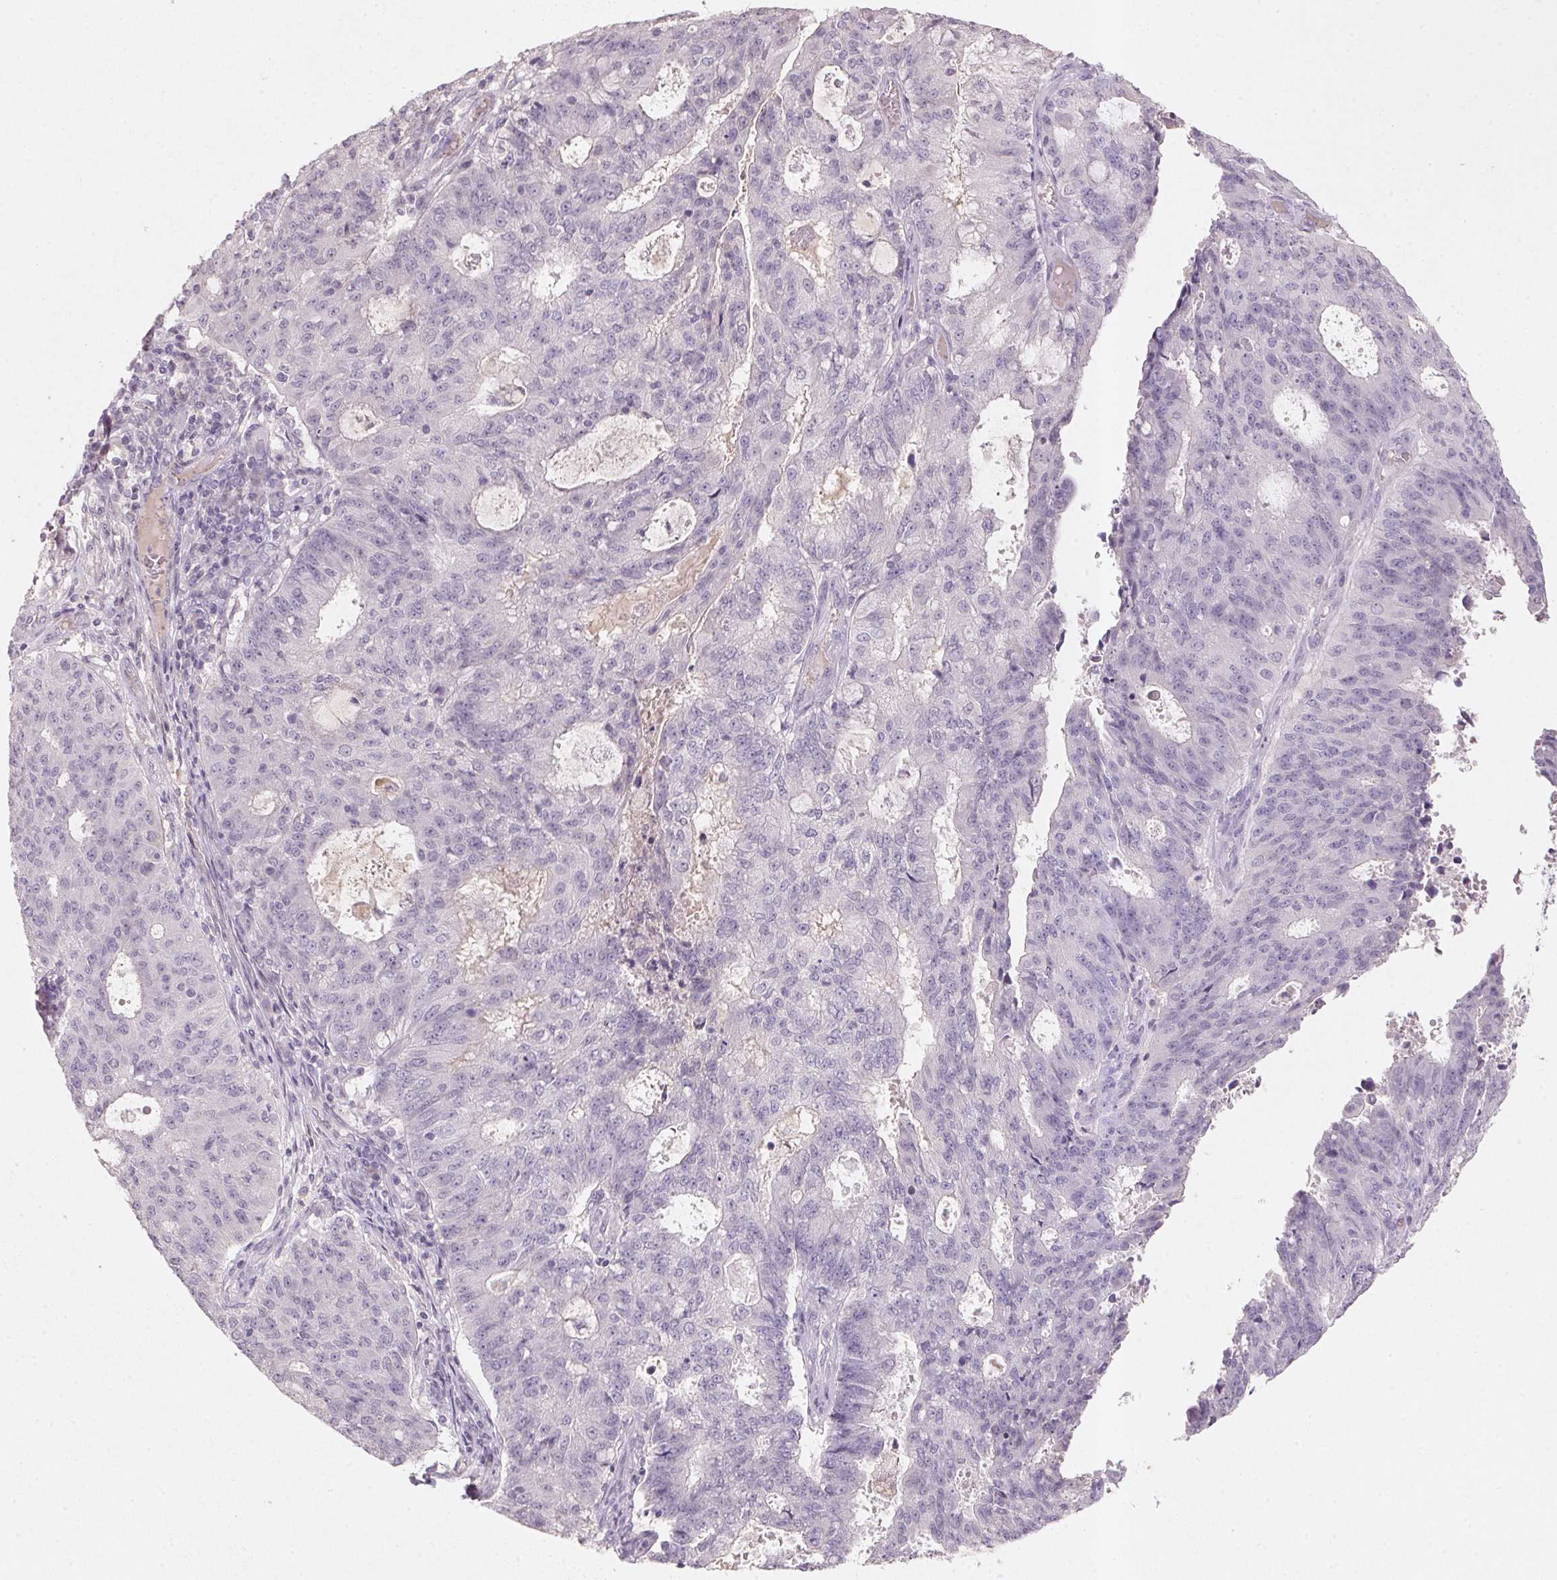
{"staining": {"intensity": "negative", "quantity": "none", "location": "none"}, "tissue": "endometrial cancer", "cell_type": "Tumor cells", "image_type": "cancer", "snomed": [{"axis": "morphology", "description": "Adenocarcinoma, NOS"}, {"axis": "topography", "description": "Endometrium"}], "caption": "Immunohistochemistry micrograph of neoplastic tissue: human endometrial cancer (adenocarcinoma) stained with DAB (3,3'-diaminobenzidine) displays no significant protein expression in tumor cells.", "gene": "CXCL5", "patient": {"sex": "female", "age": 82}}